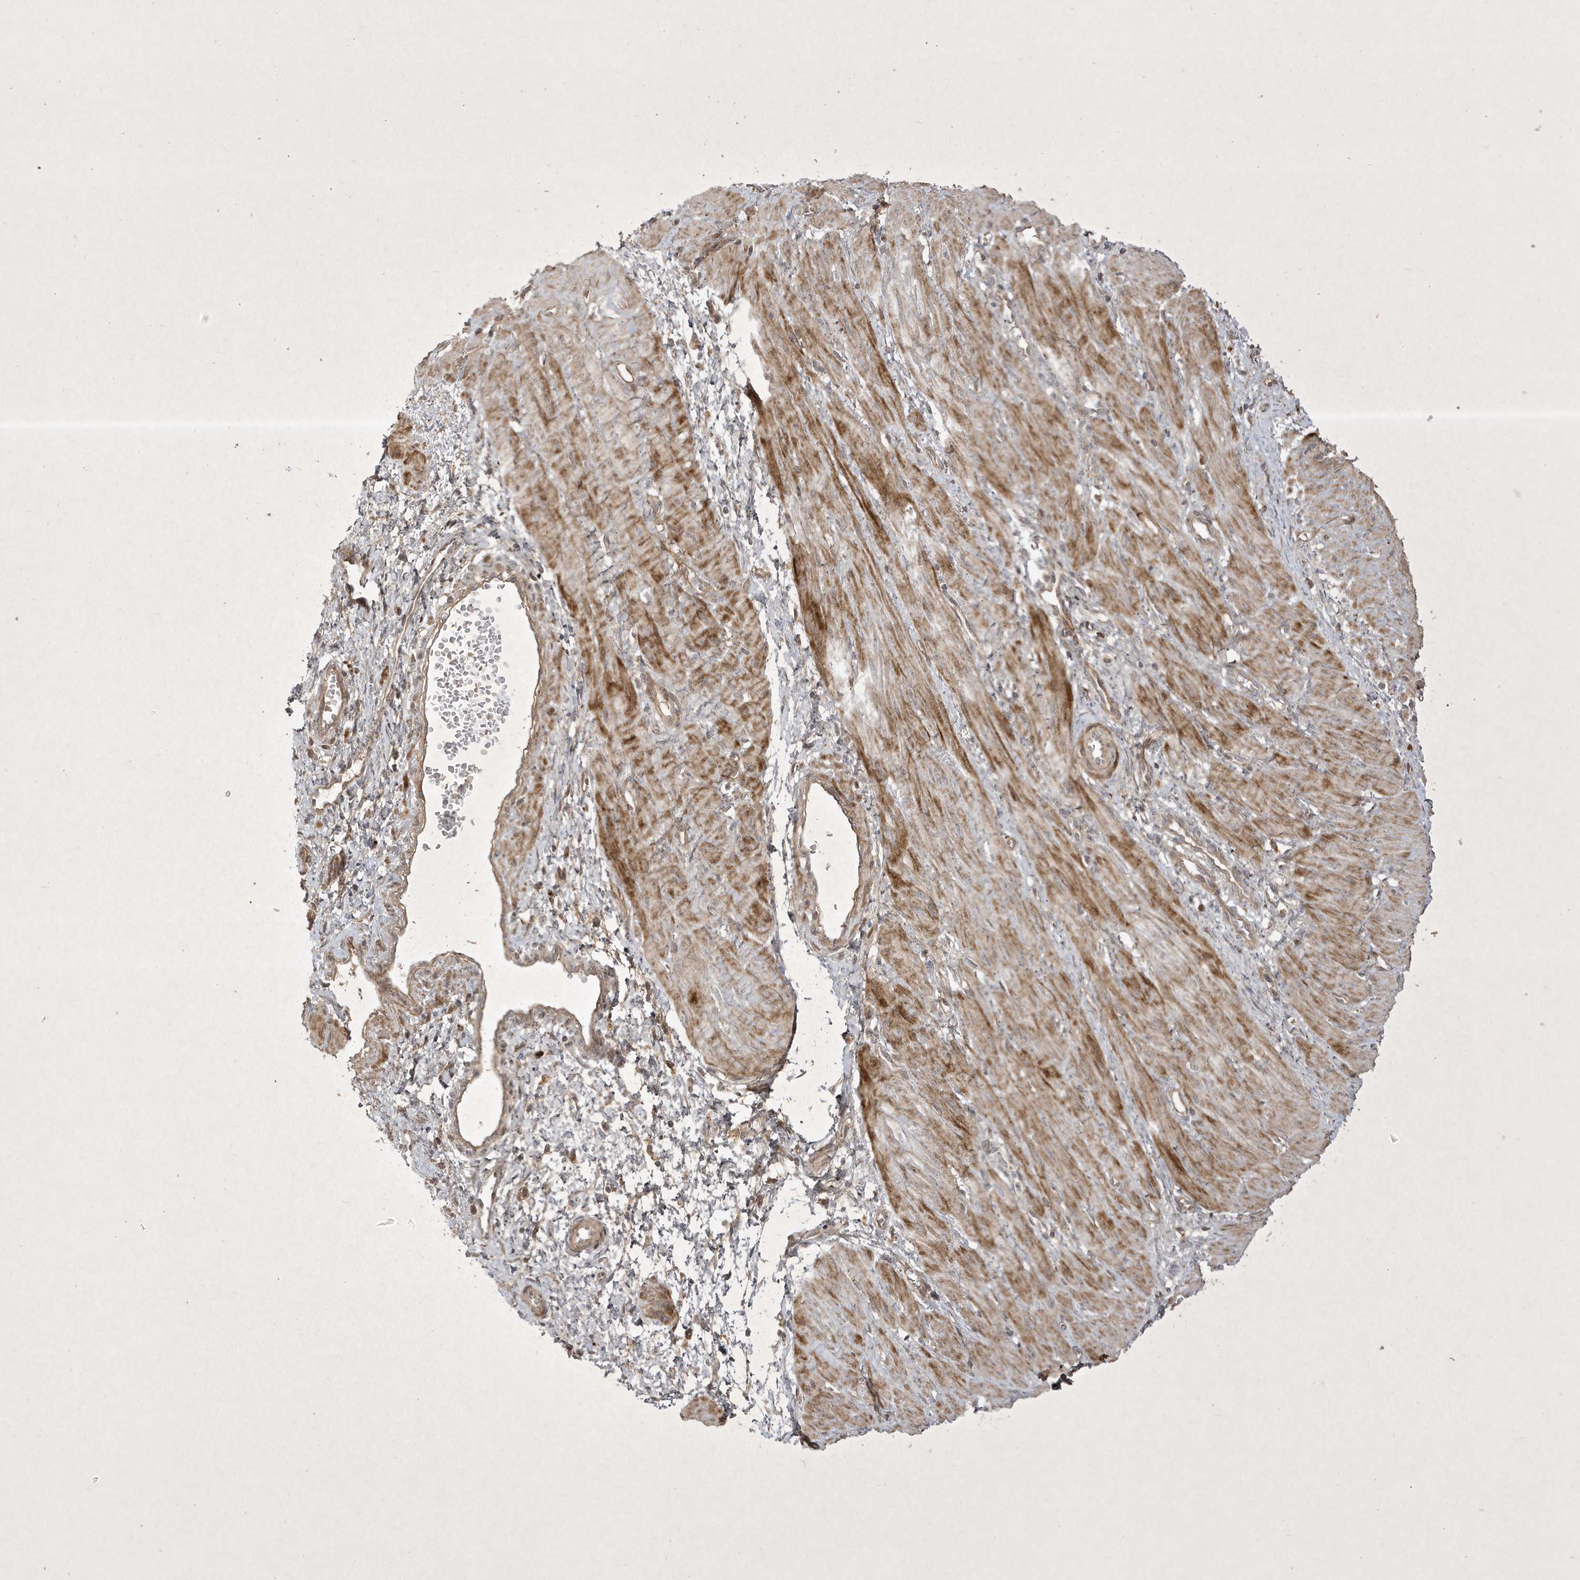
{"staining": {"intensity": "moderate", "quantity": ">75%", "location": "cytoplasmic/membranous"}, "tissue": "smooth muscle", "cell_type": "Smooth muscle cells", "image_type": "normal", "snomed": [{"axis": "morphology", "description": "Normal tissue, NOS"}, {"axis": "topography", "description": "Endometrium"}], "caption": "The micrograph displays staining of unremarkable smooth muscle, revealing moderate cytoplasmic/membranous protein positivity (brown color) within smooth muscle cells. (Brightfield microscopy of DAB IHC at high magnification).", "gene": "FAM83C", "patient": {"sex": "female", "age": 33}}